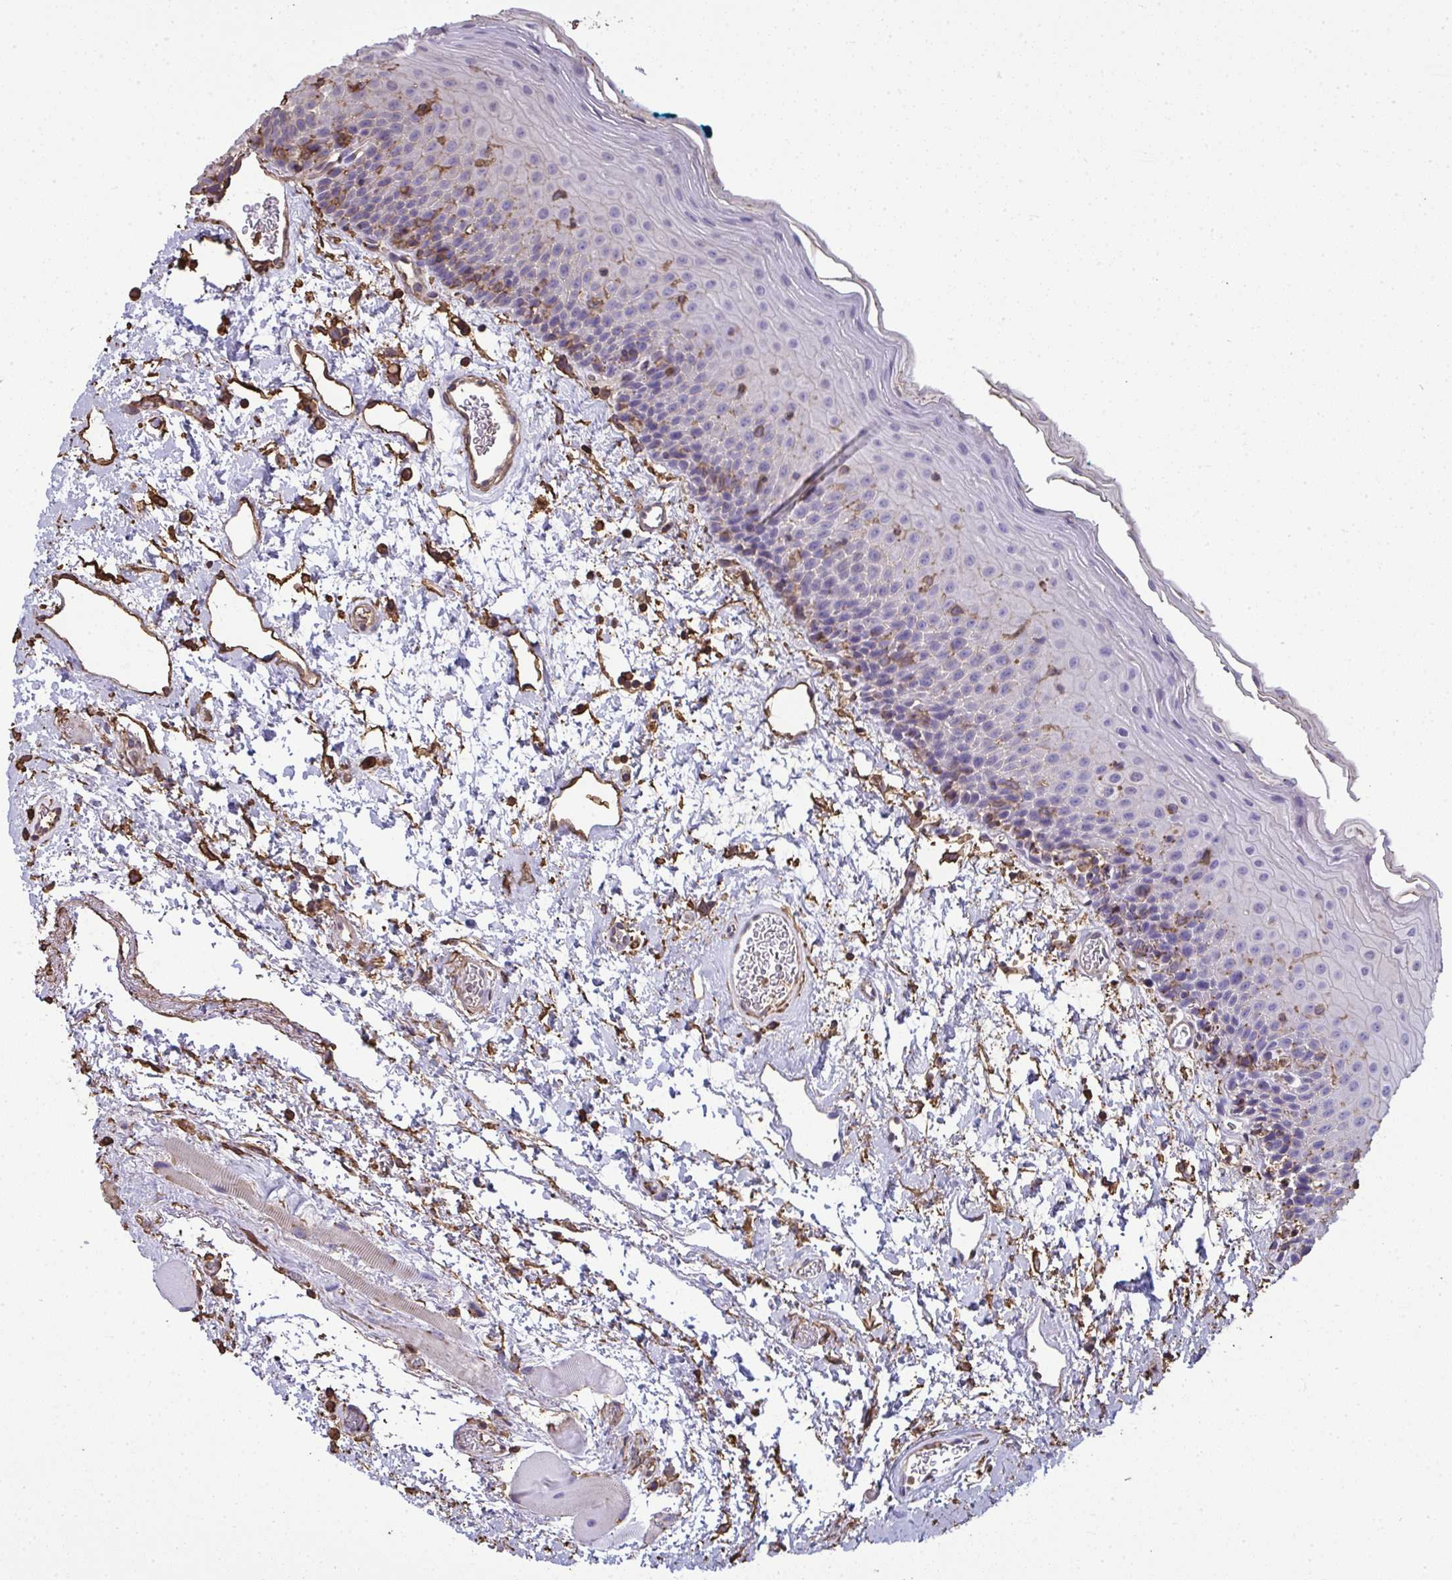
{"staining": {"intensity": "negative", "quantity": "none", "location": "none"}, "tissue": "oral mucosa", "cell_type": "Squamous epithelial cells", "image_type": "normal", "snomed": [{"axis": "morphology", "description": "Normal tissue, NOS"}, {"axis": "topography", "description": "Oral tissue"}], "caption": "The photomicrograph demonstrates no staining of squamous epithelial cells in unremarkable oral mucosa.", "gene": "ANXA5", "patient": {"sex": "female", "age": 82}}